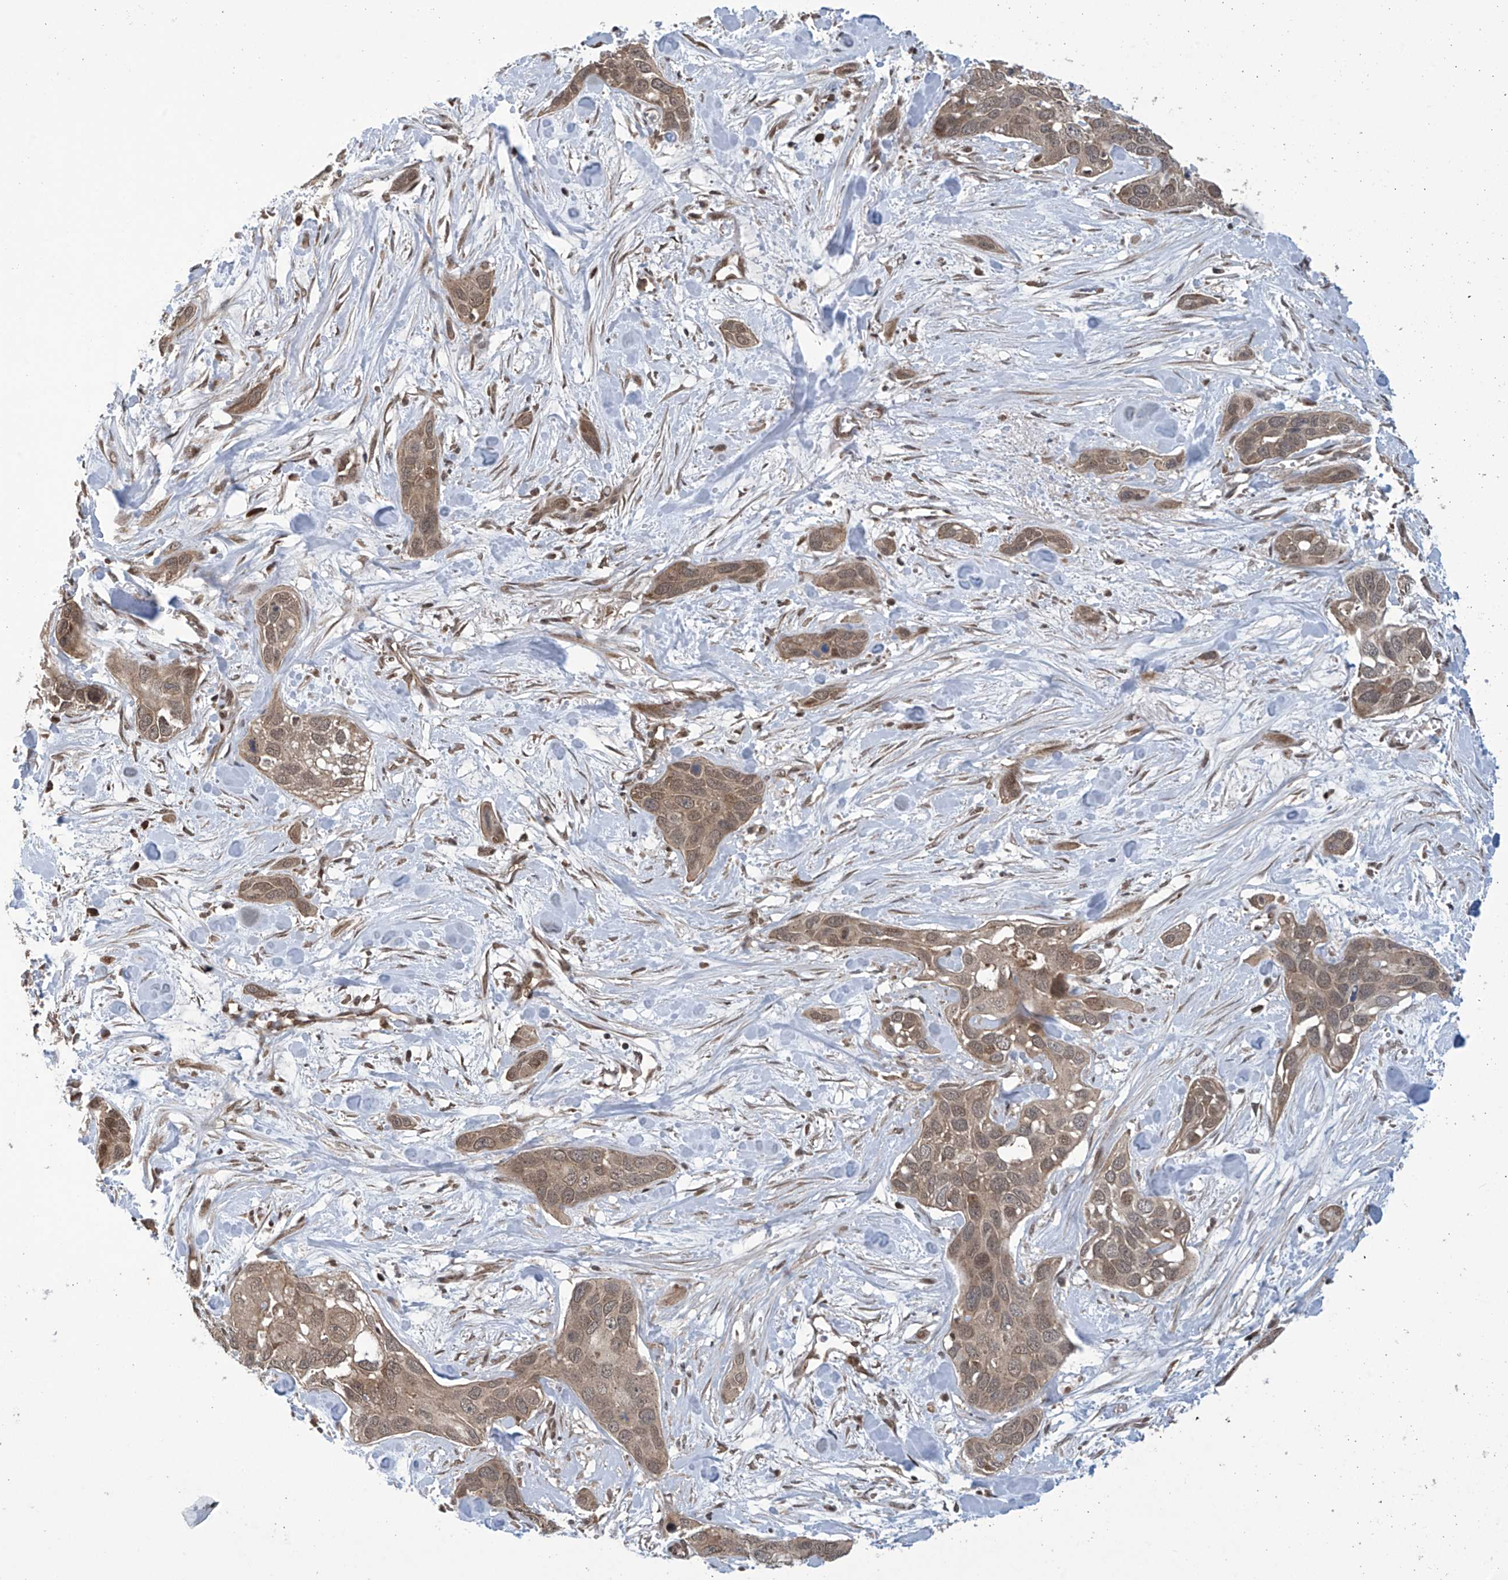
{"staining": {"intensity": "weak", "quantity": ">75%", "location": "cytoplasmic/membranous,nuclear"}, "tissue": "pancreatic cancer", "cell_type": "Tumor cells", "image_type": "cancer", "snomed": [{"axis": "morphology", "description": "Adenocarcinoma, NOS"}, {"axis": "topography", "description": "Pancreas"}], "caption": "Pancreatic cancer (adenocarcinoma) tissue reveals weak cytoplasmic/membranous and nuclear staining in about >75% of tumor cells", "gene": "ABHD13", "patient": {"sex": "female", "age": 60}}